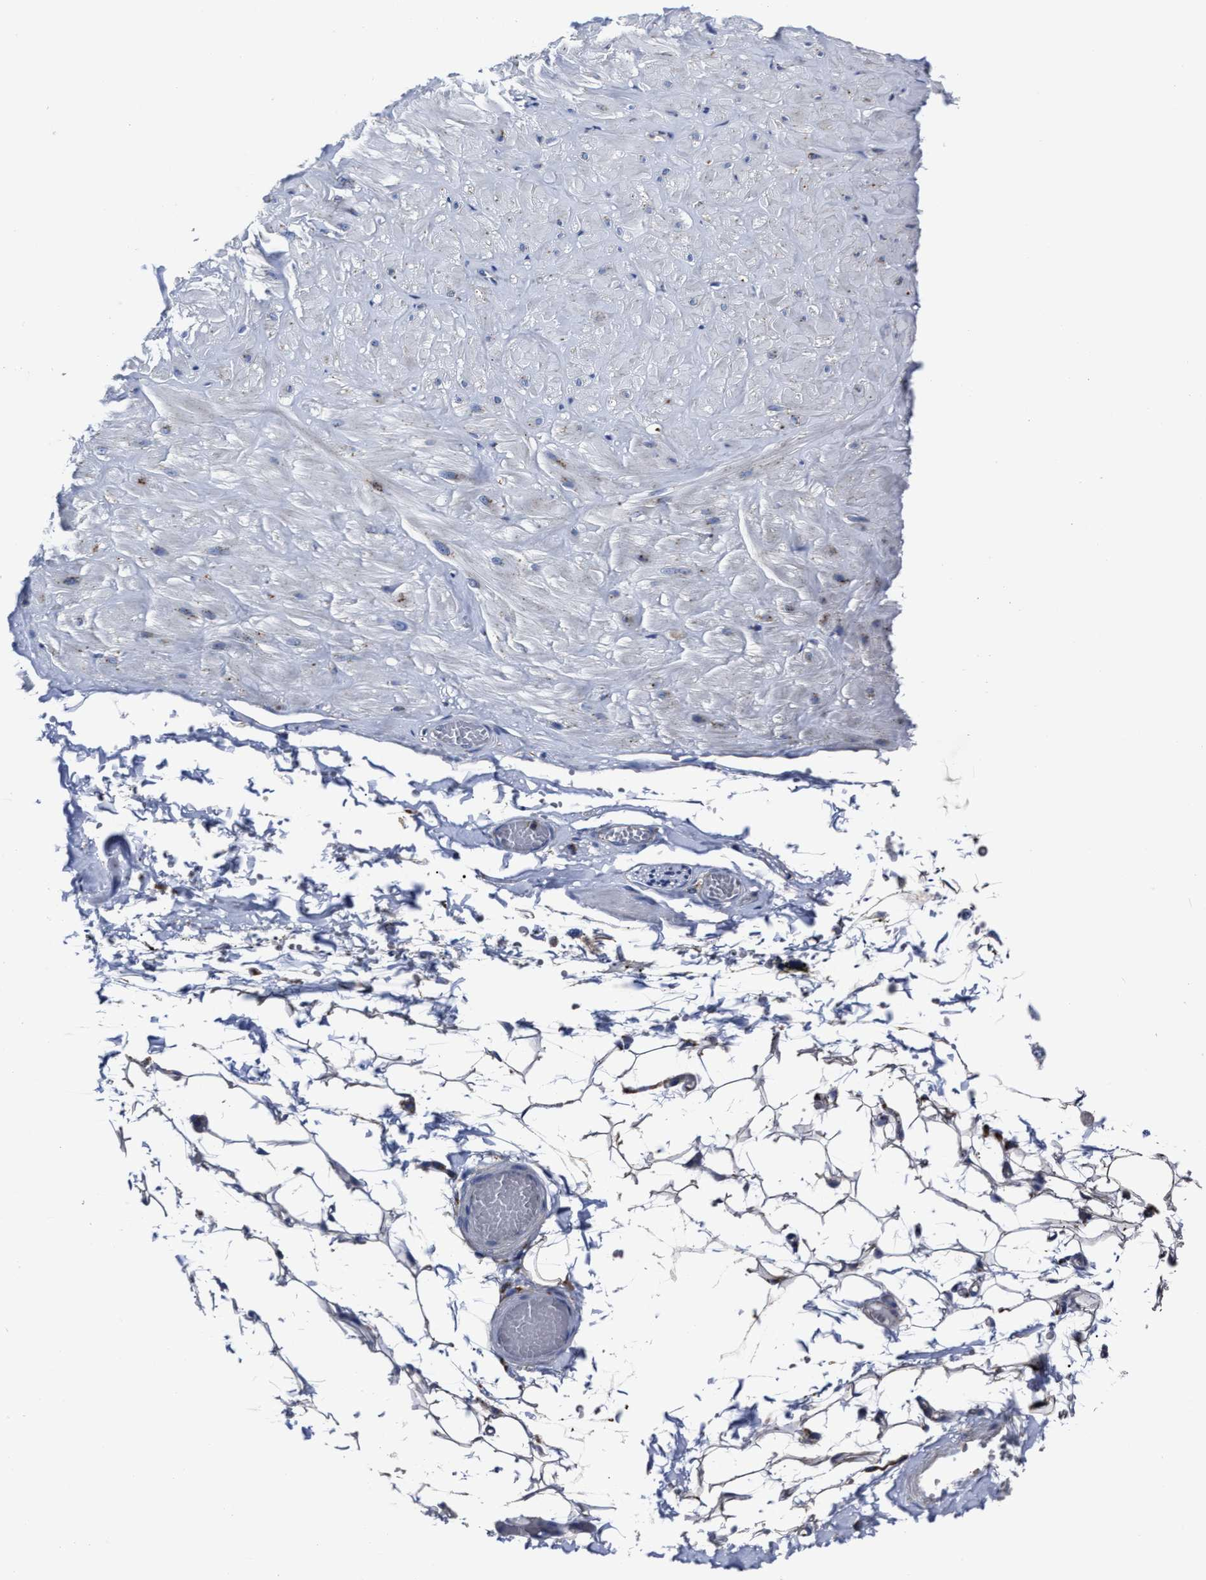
{"staining": {"intensity": "negative", "quantity": "none", "location": "none"}, "tissue": "adipose tissue", "cell_type": "Adipocytes", "image_type": "normal", "snomed": [{"axis": "morphology", "description": "Normal tissue, NOS"}, {"axis": "topography", "description": "Adipose tissue"}, {"axis": "topography", "description": "Vascular tissue"}, {"axis": "topography", "description": "Peripheral nerve tissue"}], "caption": "This is an immunohistochemistry (IHC) image of unremarkable adipose tissue. There is no positivity in adipocytes.", "gene": "LAMTOR4", "patient": {"sex": "male", "age": 25}}